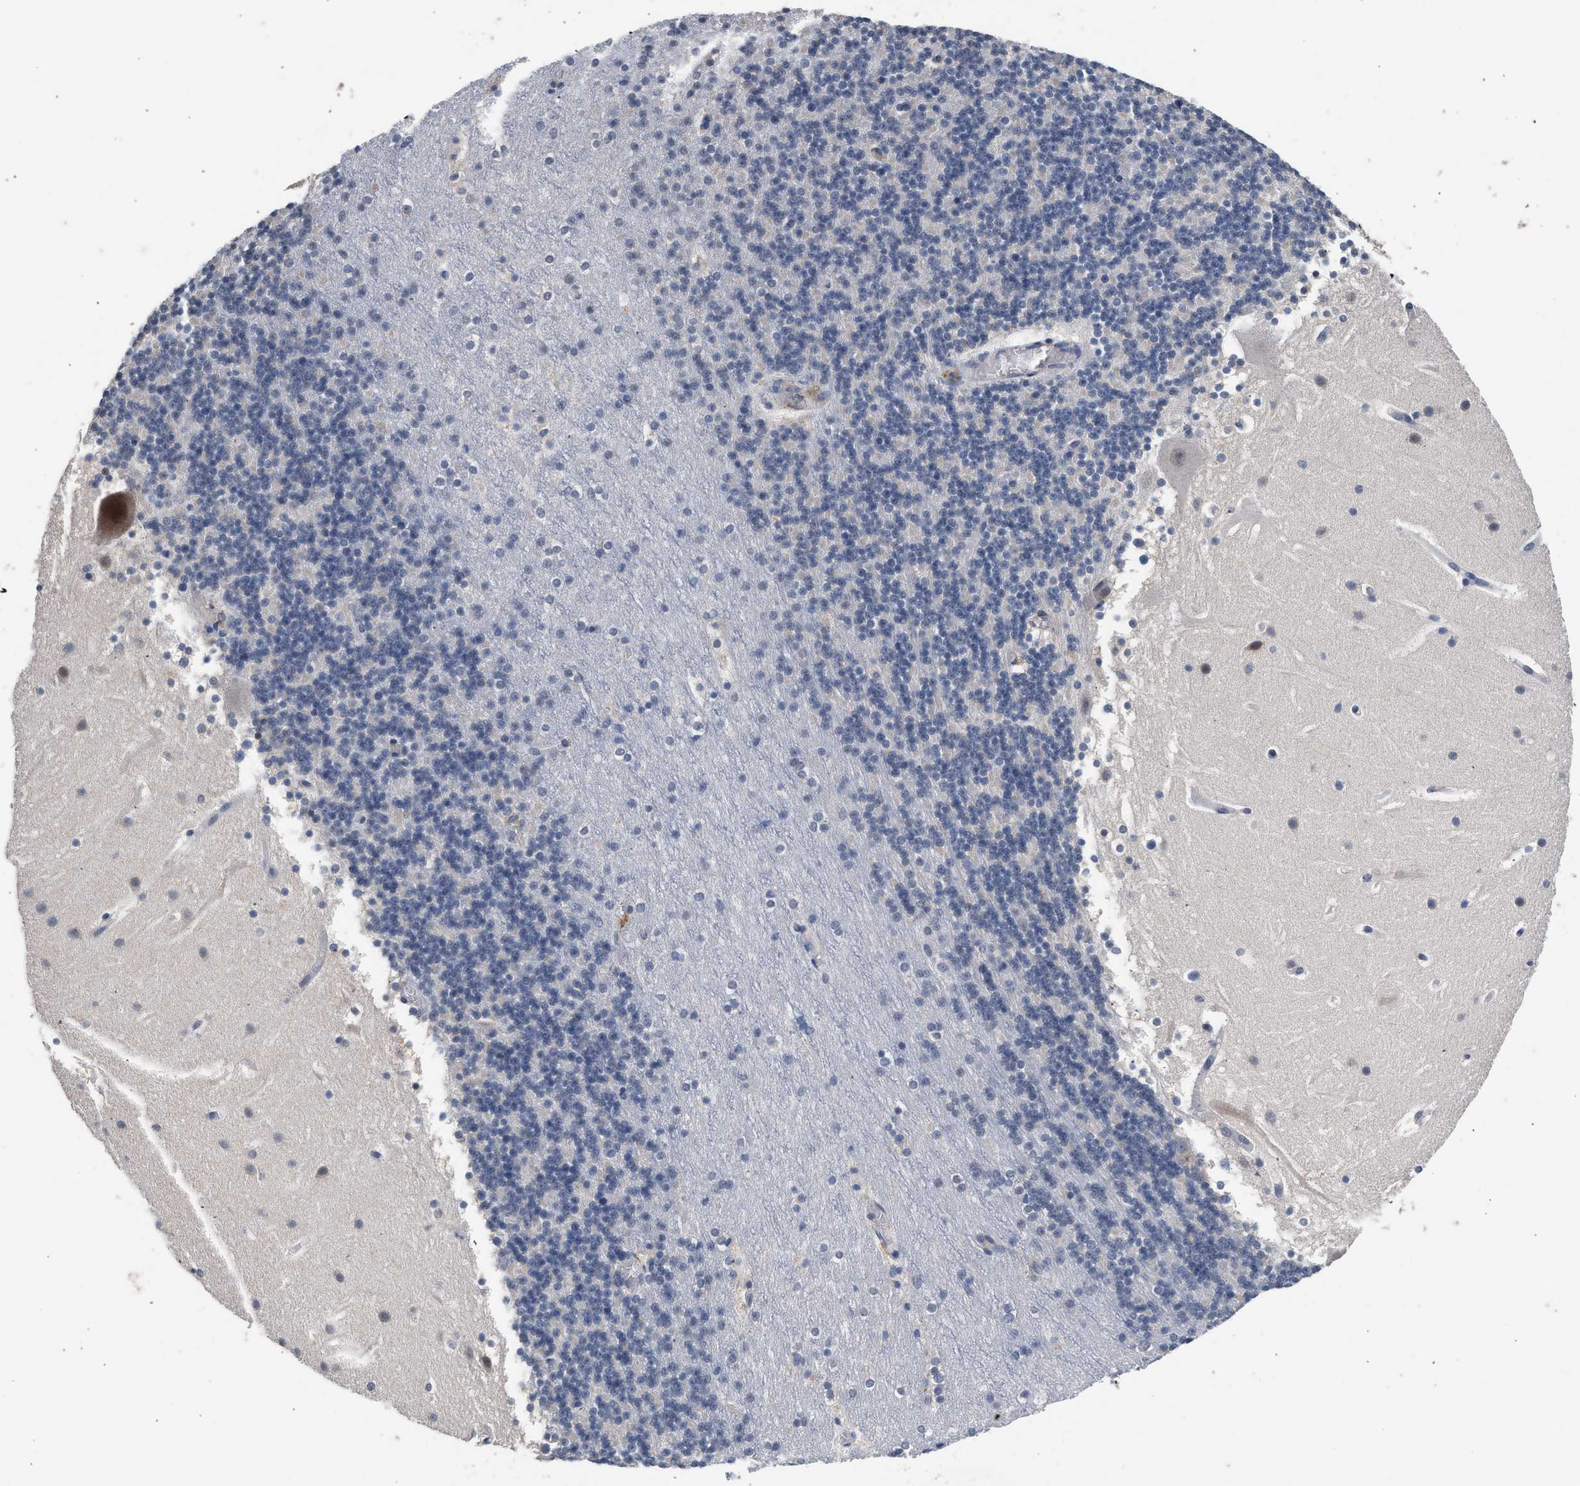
{"staining": {"intensity": "negative", "quantity": "none", "location": "none"}, "tissue": "cerebellum", "cell_type": "Cells in granular layer", "image_type": "normal", "snomed": [{"axis": "morphology", "description": "Normal tissue, NOS"}, {"axis": "topography", "description": "Cerebellum"}], "caption": "DAB immunohistochemical staining of benign cerebellum demonstrates no significant positivity in cells in granular layer.", "gene": "CSF3R", "patient": {"sex": "male", "age": 45}}